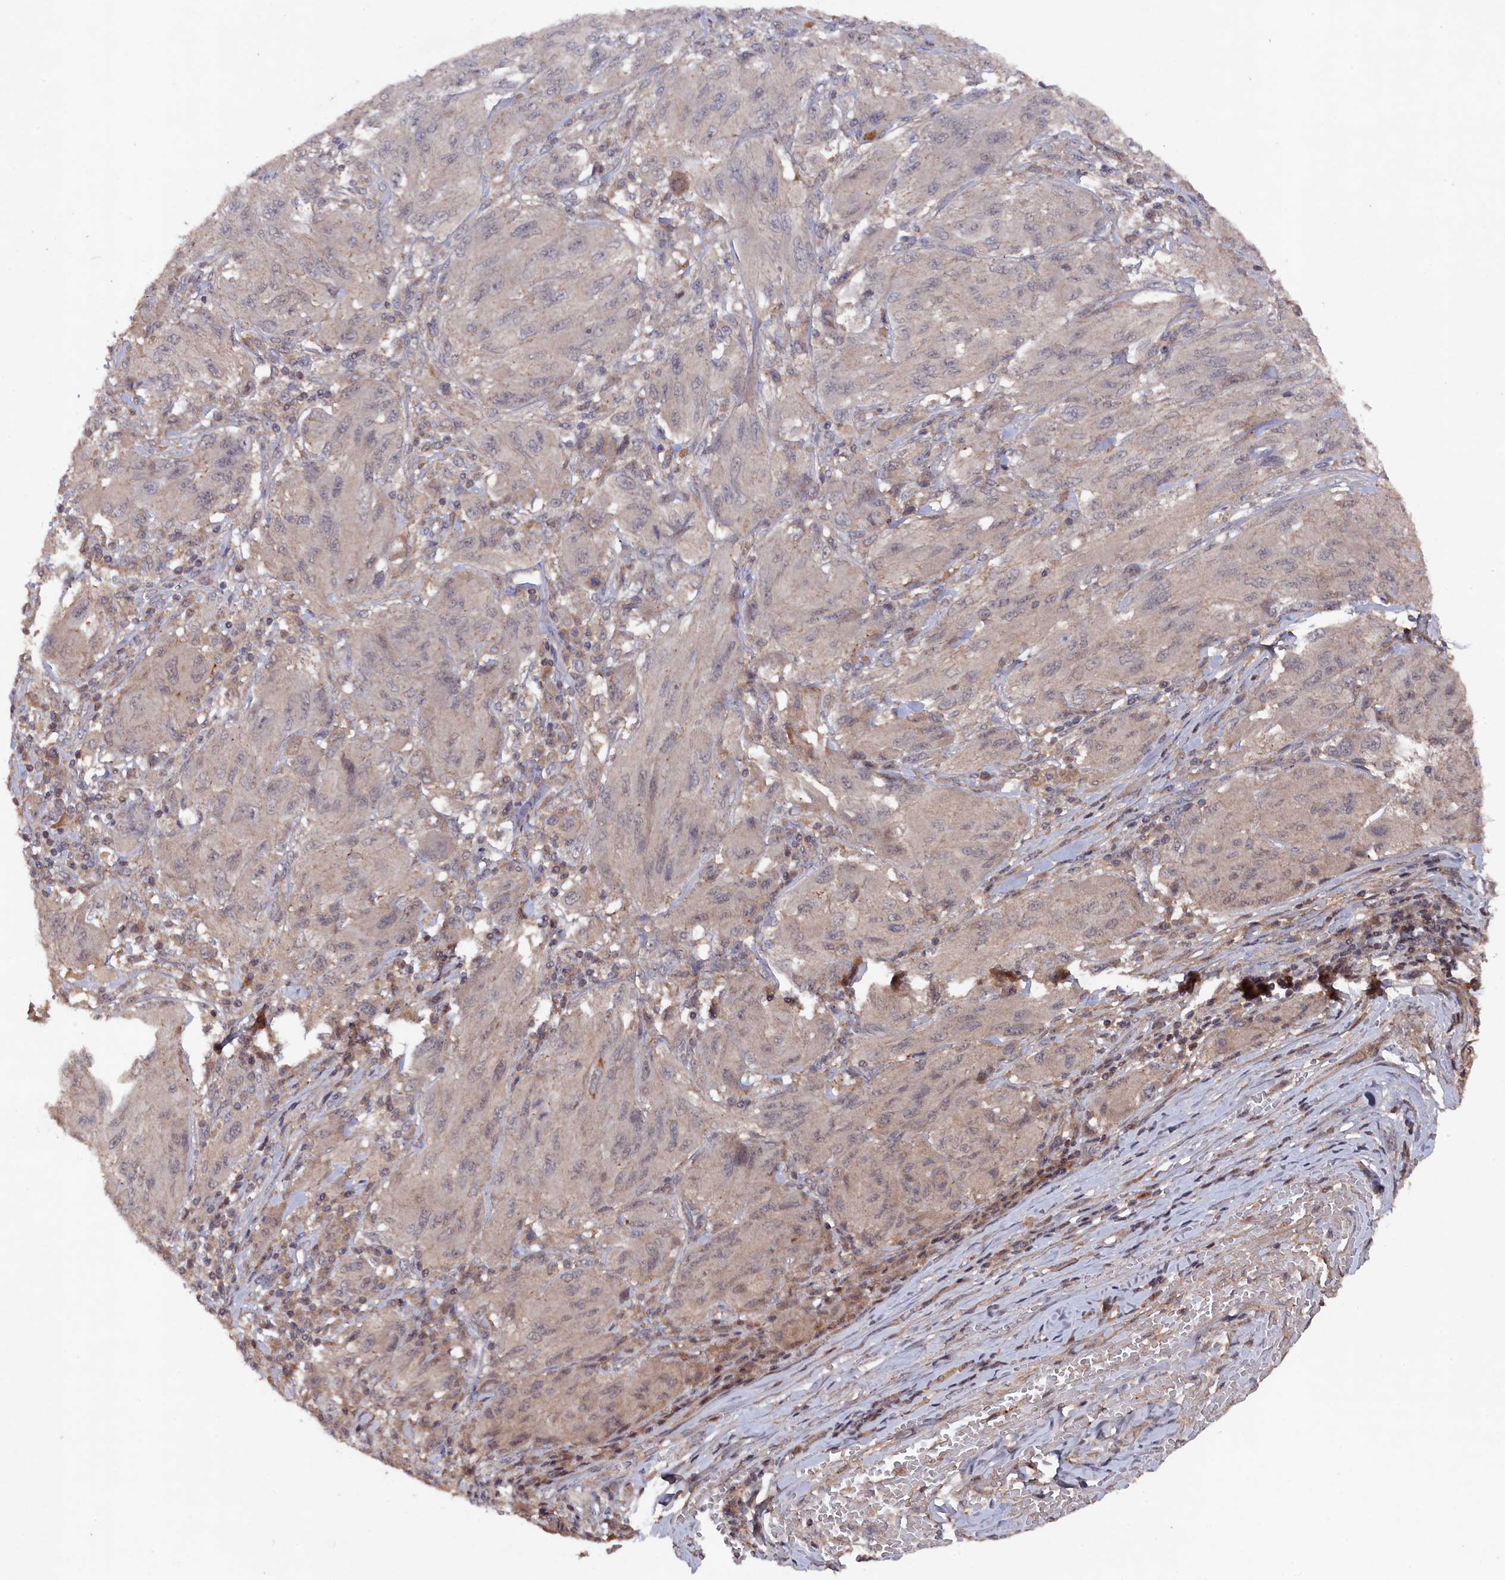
{"staining": {"intensity": "weak", "quantity": "<25%", "location": "cytoplasmic/membranous"}, "tissue": "melanoma", "cell_type": "Tumor cells", "image_type": "cancer", "snomed": [{"axis": "morphology", "description": "Malignant melanoma, NOS"}, {"axis": "topography", "description": "Skin"}], "caption": "This histopathology image is of malignant melanoma stained with immunohistochemistry (IHC) to label a protein in brown with the nuclei are counter-stained blue. There is no expression in tumor cells.", "gene": "TMC5", "patient": {"sex": "female", "age": 91}}